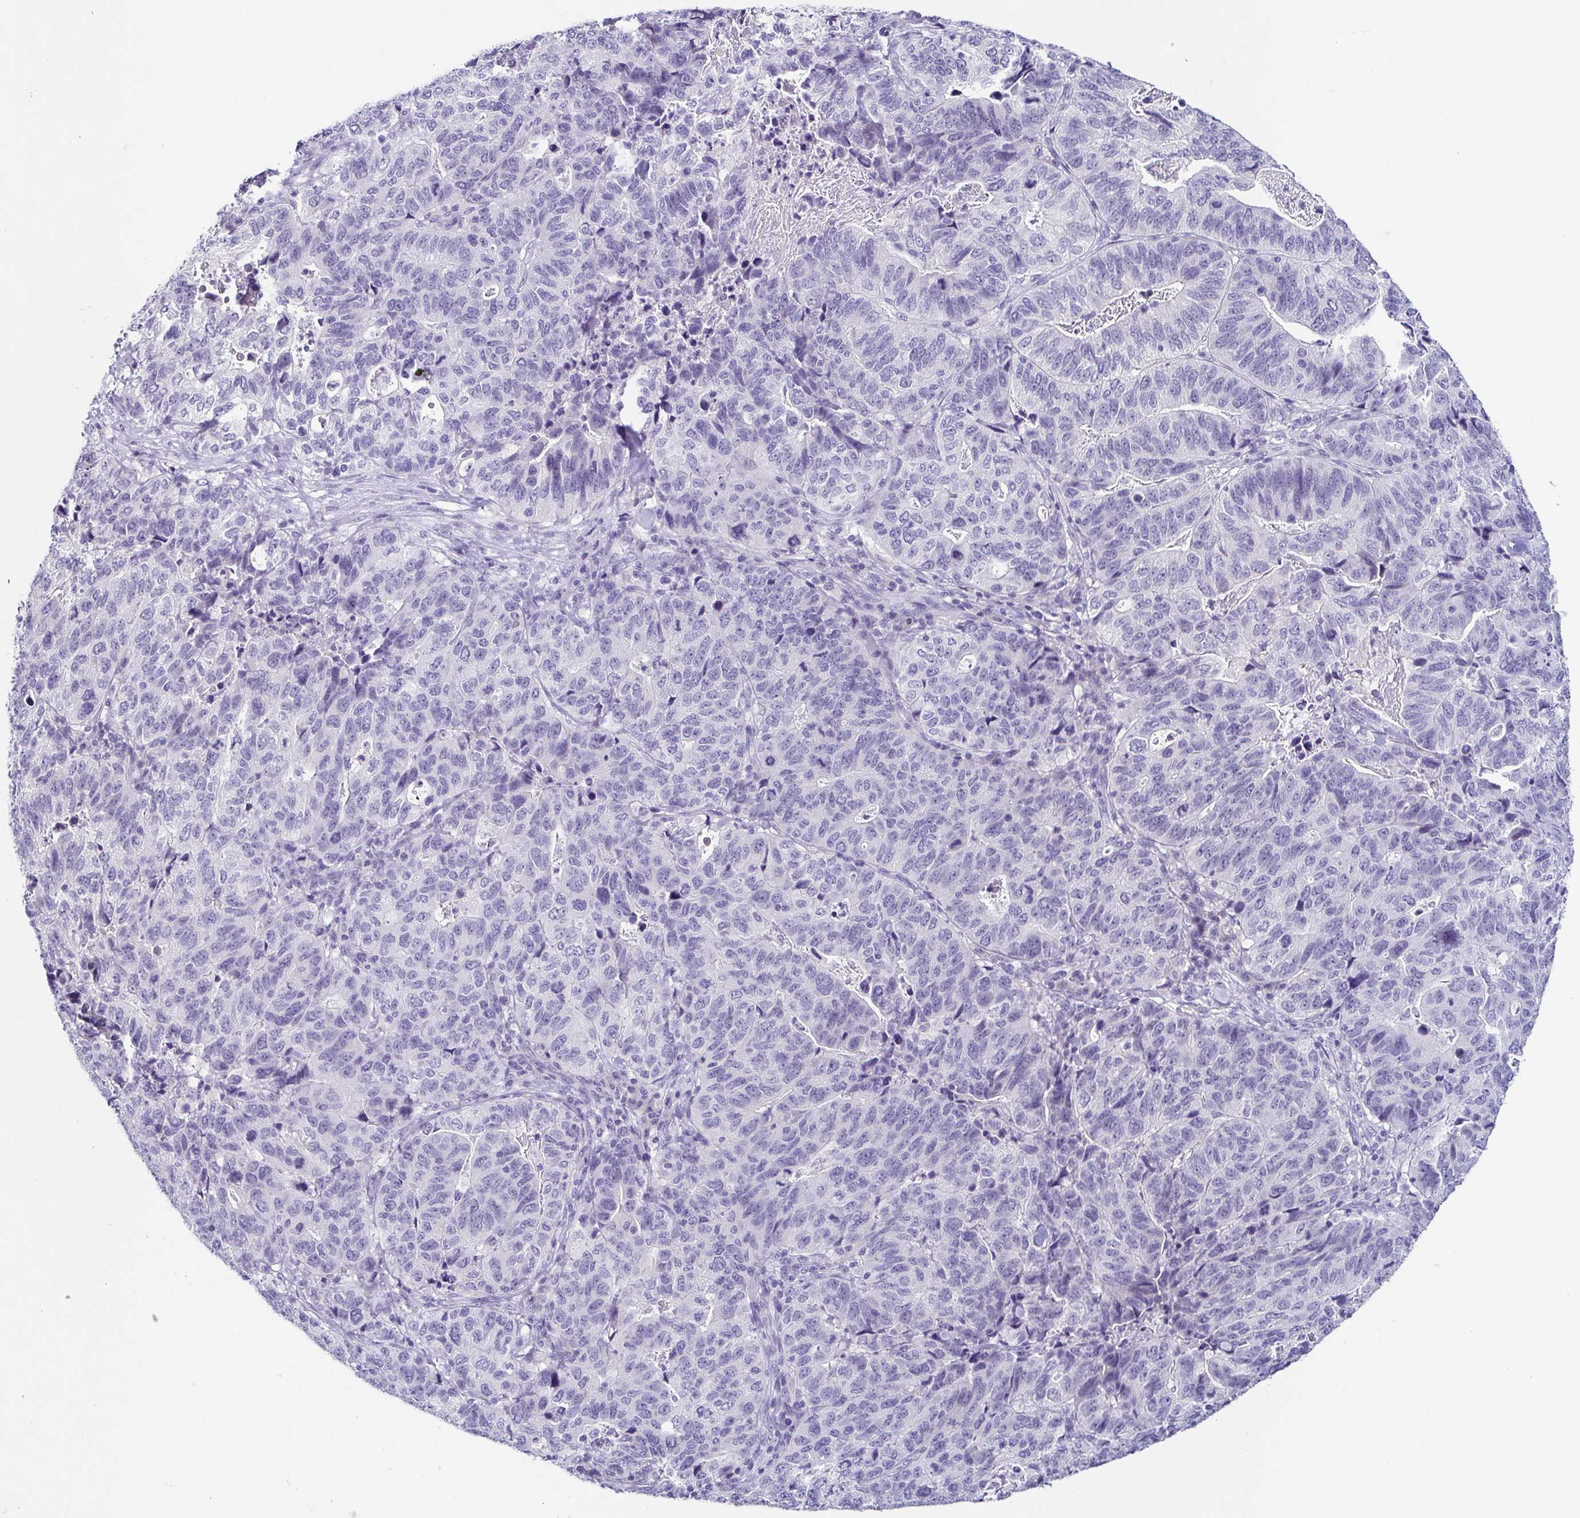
{"staining": {"intensity": "negative", "quantity": "none", "location": "none"}, "tissue": "stomach cancer", "cell_type": "Tumor cells", "image_type": "cancer", "snomed": [{"axis": "morphology", "description": "Adenocarcinoma, NOS"}, {"axis": "topography", "description": "Stomach, upper"}], "caption": "DAB immunohistochemical staining of stomach cancer exhibits no significant positivity in tumor cells. The staining was performed using DAB (3,3'-diaminobenzidine) to visualize the protein expression in brown, while the nuclei were stained in blue with hematoxylin (Magnification: 20x).", "gene": "TP73", "patient": {"sex": "female", "age": 67}}